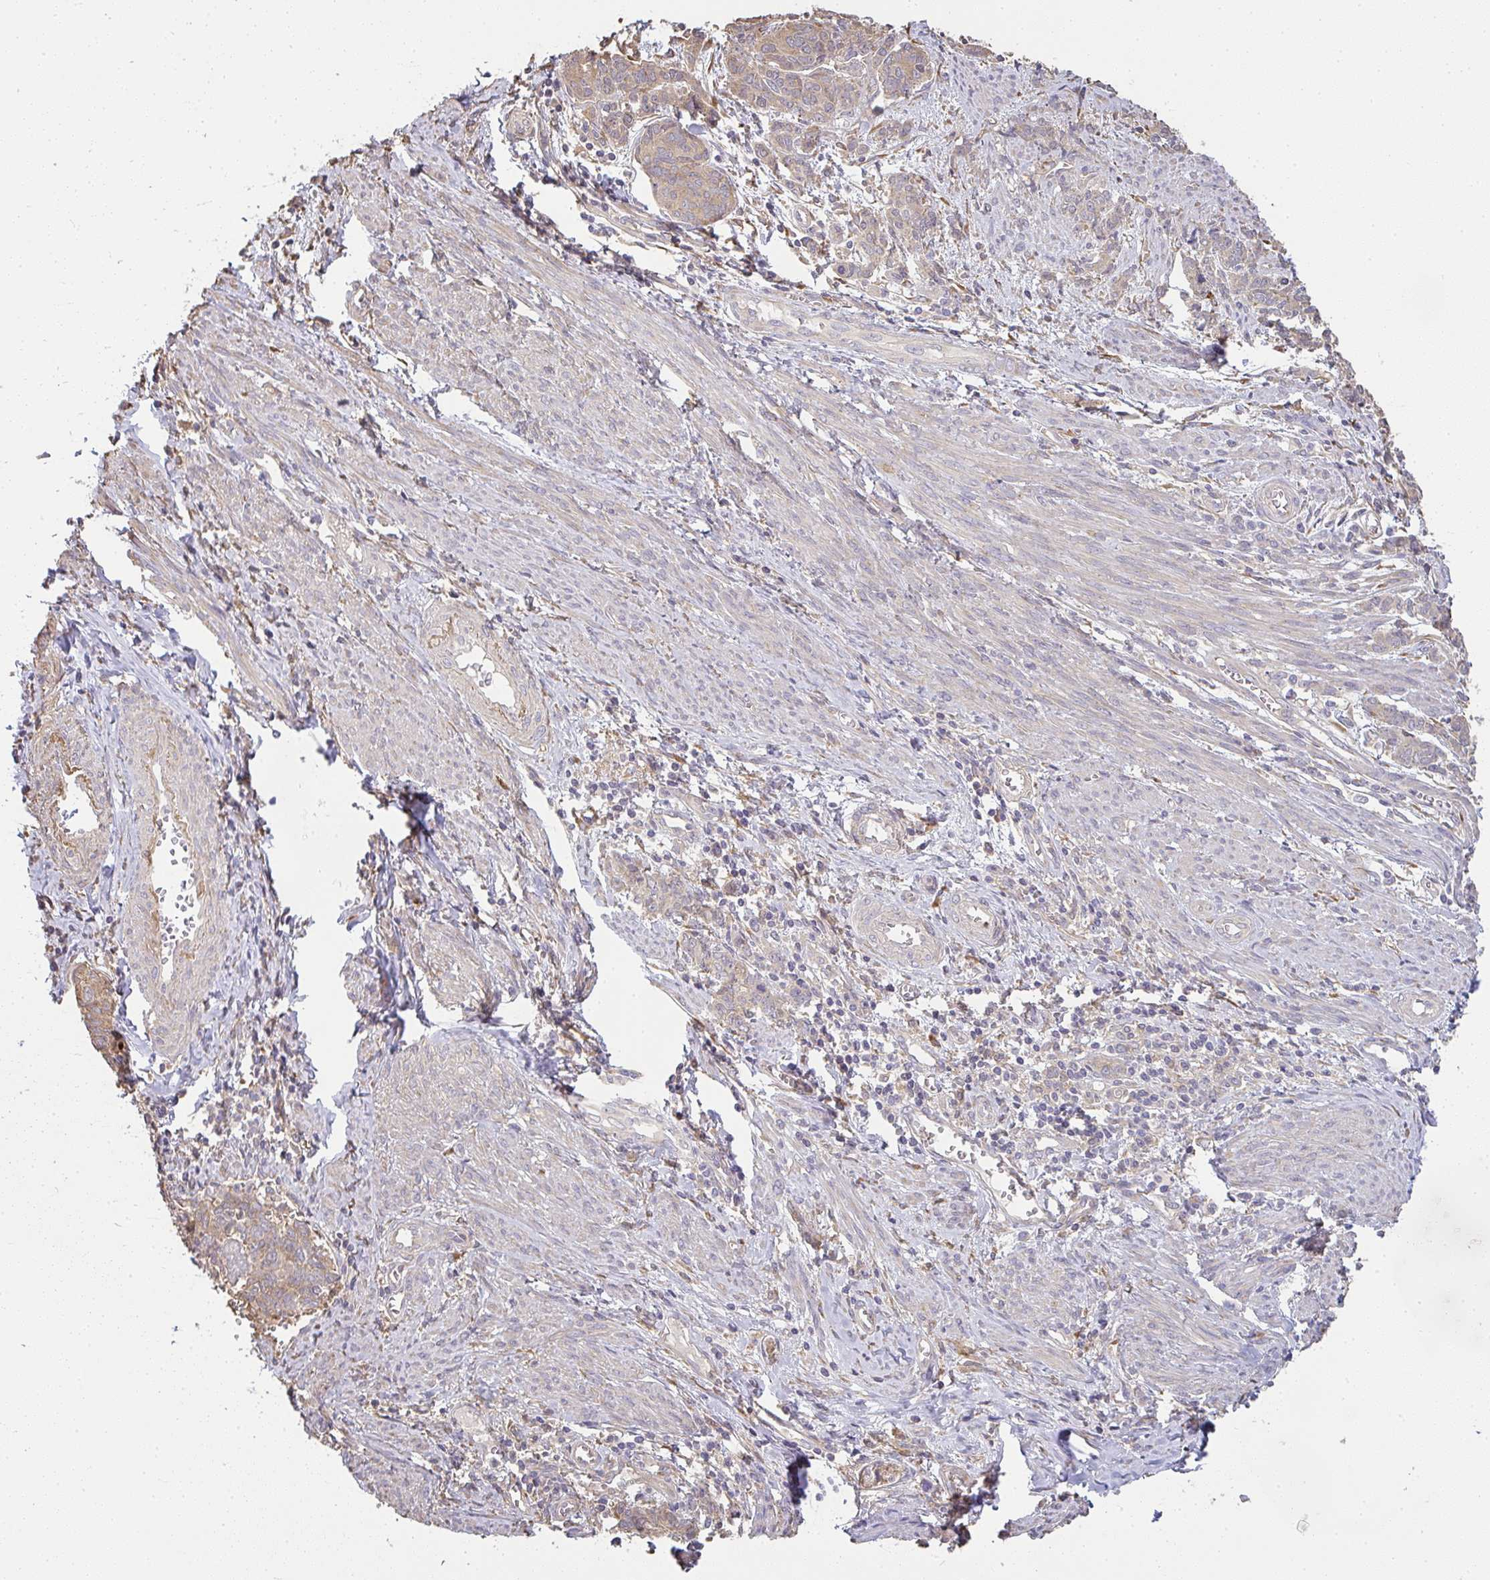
{"staining": {"intensity": "weak", "quantity": ">75%", "location": "cytoplasmic/membranous"}, "tissue": "cervical cancer", "cell_type": "Tumor cells", "image_type": "cancer", "snomed": [{"axis": "morphology", "description": "Squamous cell carcinoma, NOS"}, {"axis": "topography", "description": "Cervix"}], "caption": "Cervical cancer (squamous cell carcinoma) stained with a protein marker displays weak staining in tumor cells.", "gene": "BRINP3", "patient": {"sex": "female", "age": 60}}